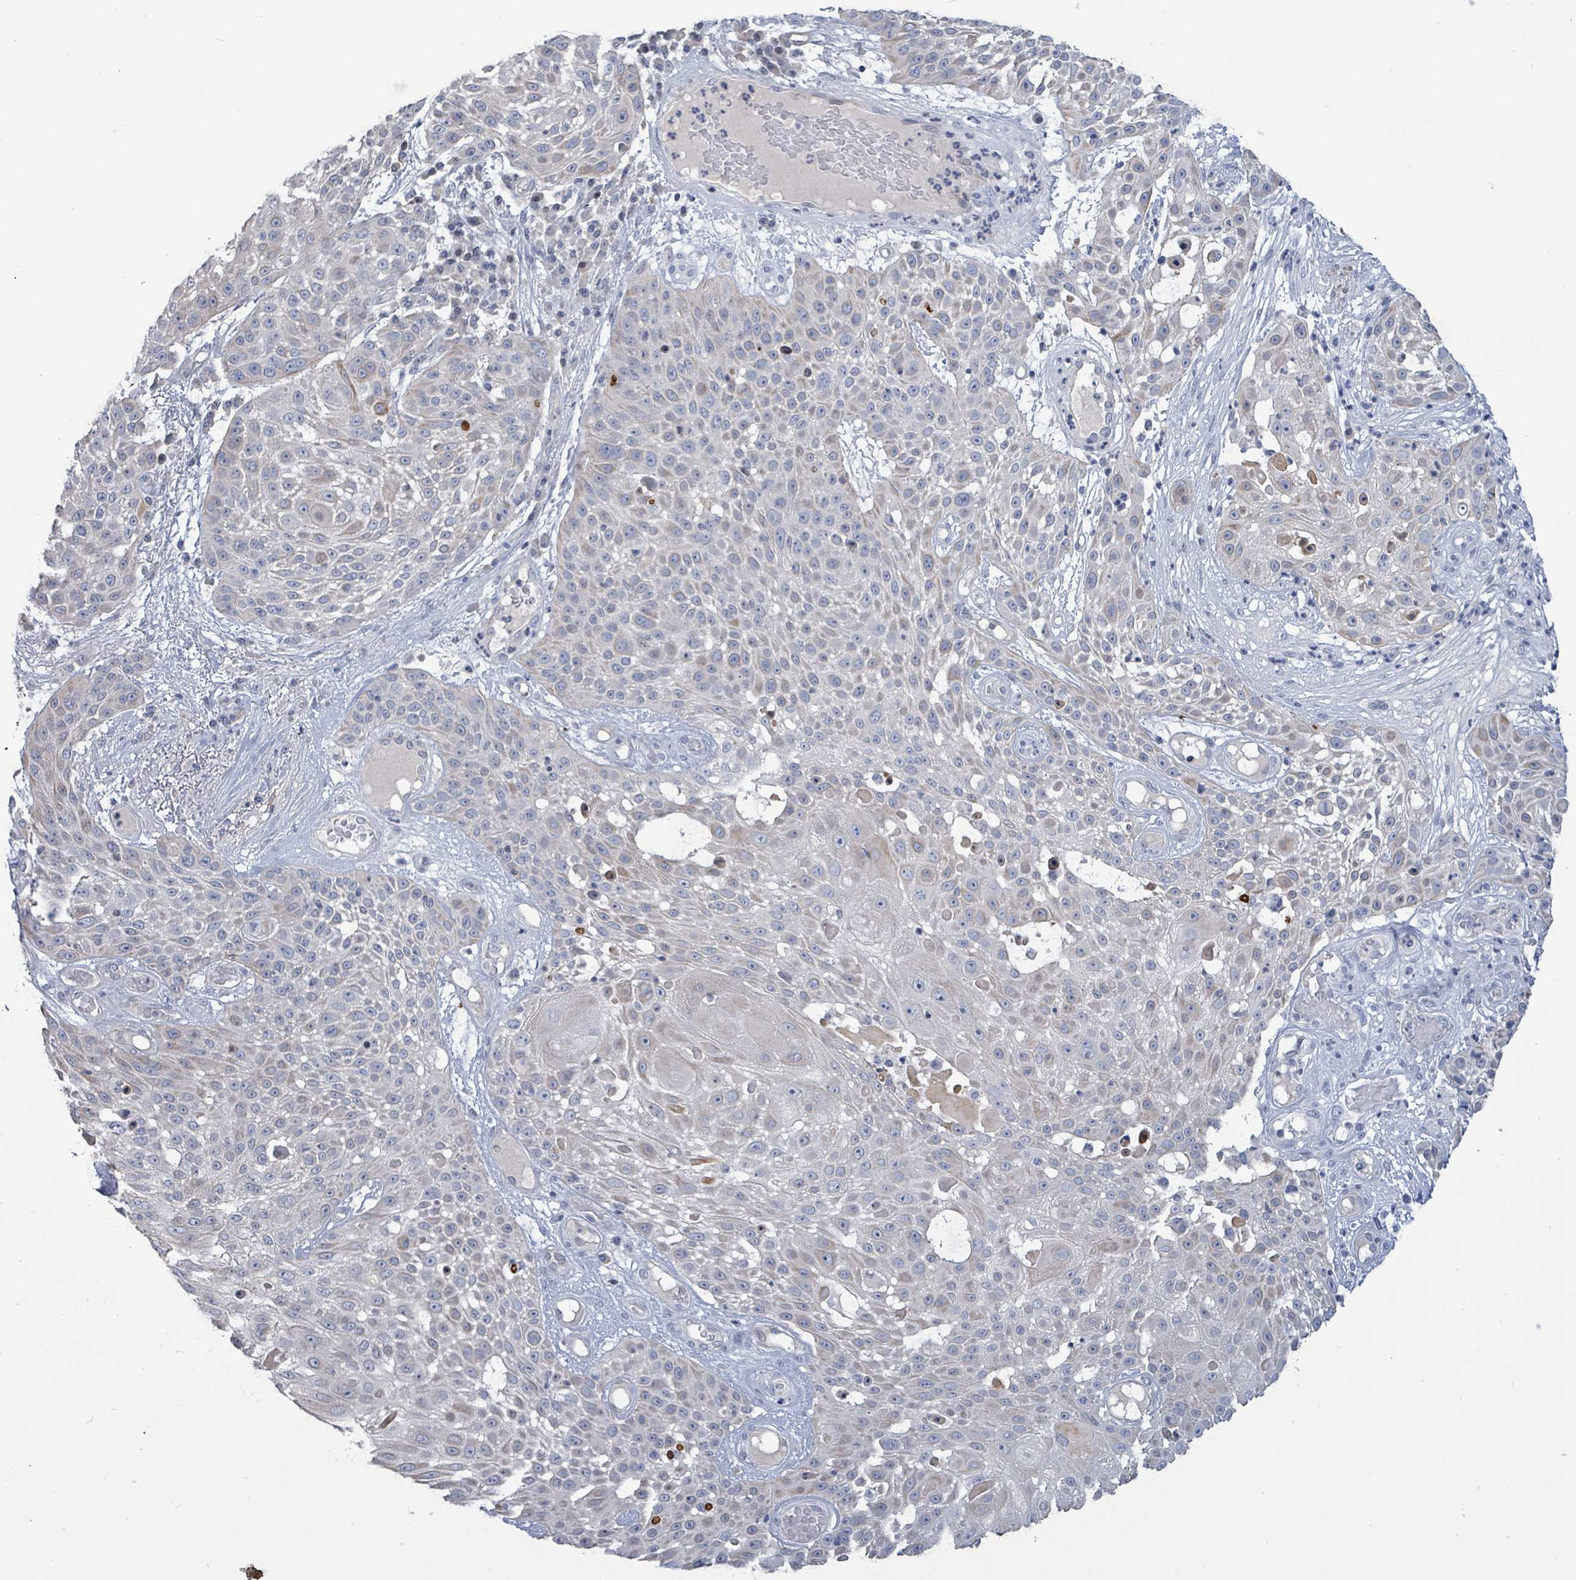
{"staining": {"intensity": "negative", "quantity": "none", "location": "none"}, "tissue": "skin cancer", "cell_type": "Tumor cells", "image_type": "cancer", "snomed": [{"axis": "morphology", "description": "Squamous cell carcinoma, NOS"}, {"axis": "topography", "description": "Skin"}], "caption": "Immunohistochemistry (IHC) of human skin squamous cell carcinoma reveals no staining in tumor cells.", "gene": "NTN3", "patient": {"sex": "female", "age": 86}}